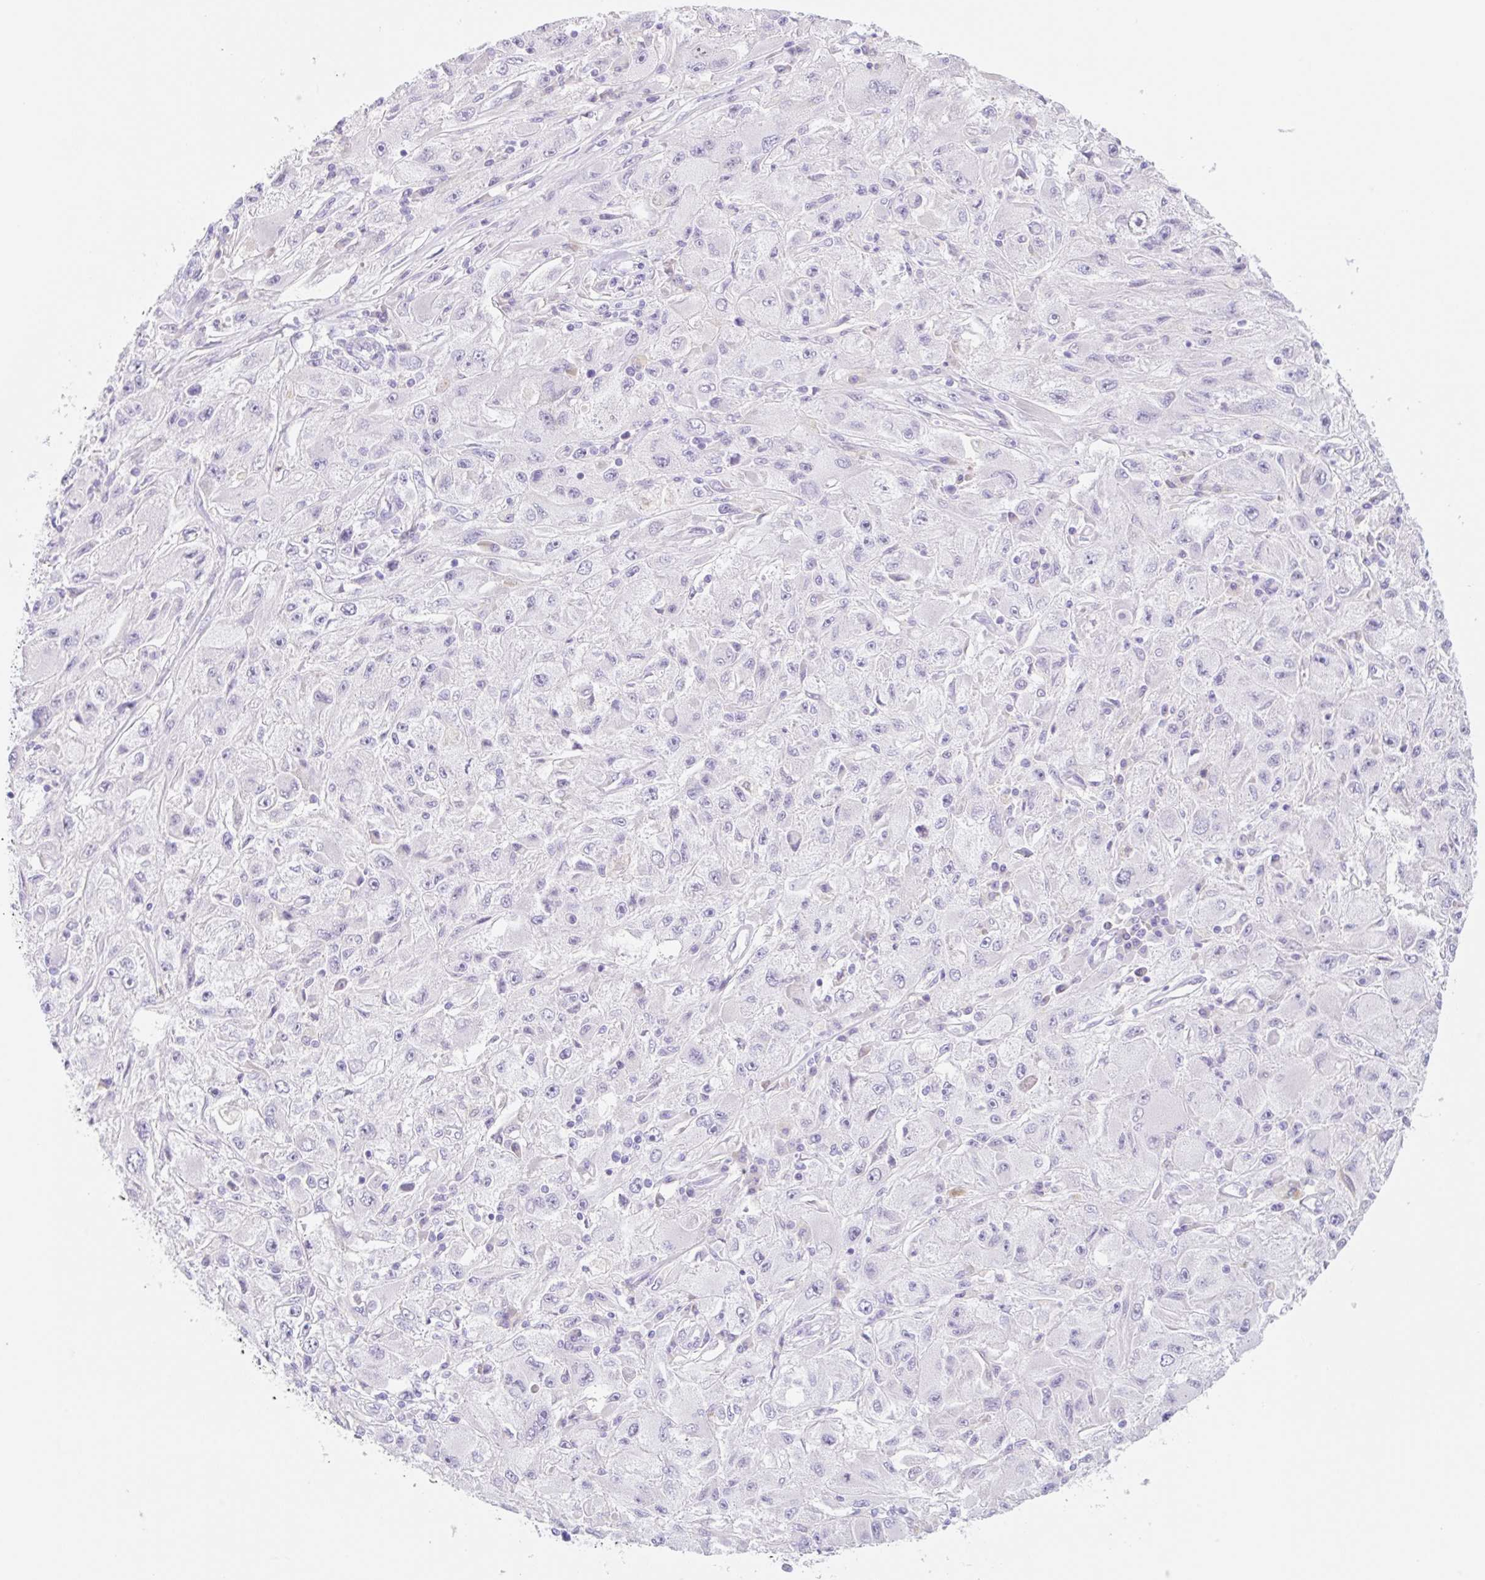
{"staining": {"intensity": "negative", "quantity": "none", "location": "none"}, "tissue": "melanoma", "cell_type": "Tumor cells", "image_type": "cancer", "snomed": [{"axis": "morphology", "description": "Malignant melanoma, Metastatic site"}, {"axis": "topography", "description": "Skin"}], "caption": "Tumor cells are negative for brown protein staining in malignant melanoma (metastatic site). (DAB immunohistochemistry with hematoxylin counter stain).", "gene": "KLK8", "patient": {"sex": "male", "age": 53}}